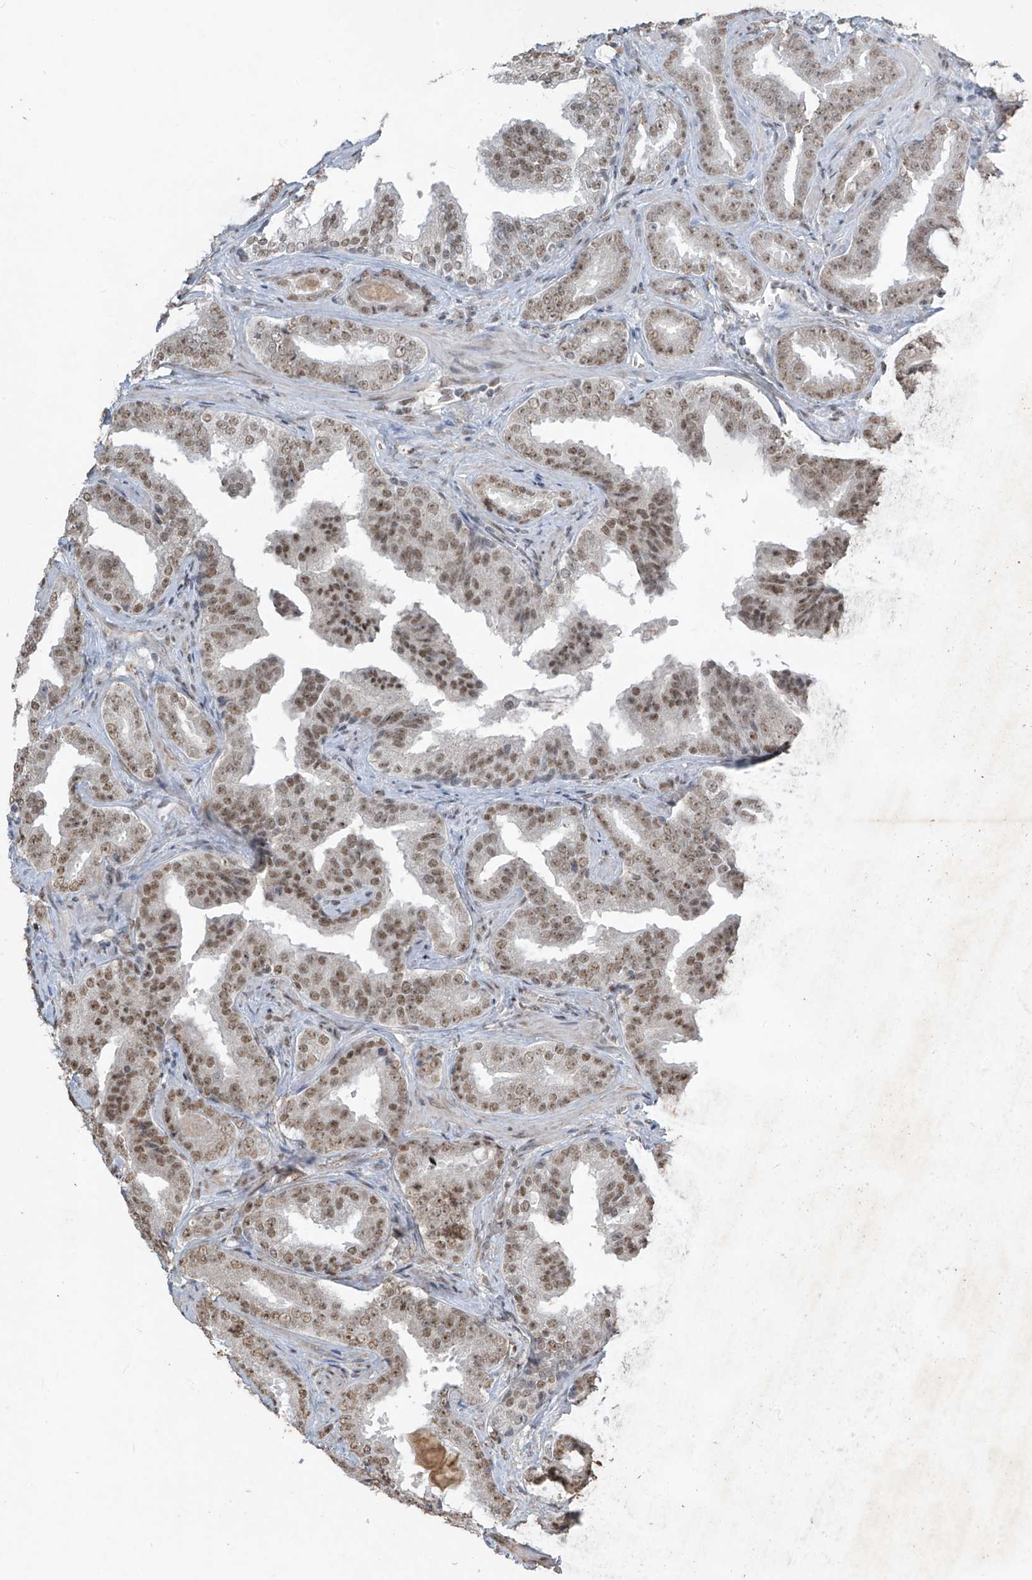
{"staining": {"intensity": "moderate", "quantity": "25%-75%", "location": "nuclear"}, "tissue": "prostate cancer", "cell_type": "Tumor cells", "image_type": "cancer", "snomed": [{"axis": "morphology", "description": "Adenocarcinoma, Low grade"}, {"axis": "topography", "description": "Prostate"}], "caption": "Protein analysis of adenocarcinoma (low-grade) (prostate) tissue displays moderate nuclear staining in about 25%-75% of tumor cells. Nuclei are stained in blue.", "gene": "TFEC", "patient": {"sex": "male", "age": 60}}